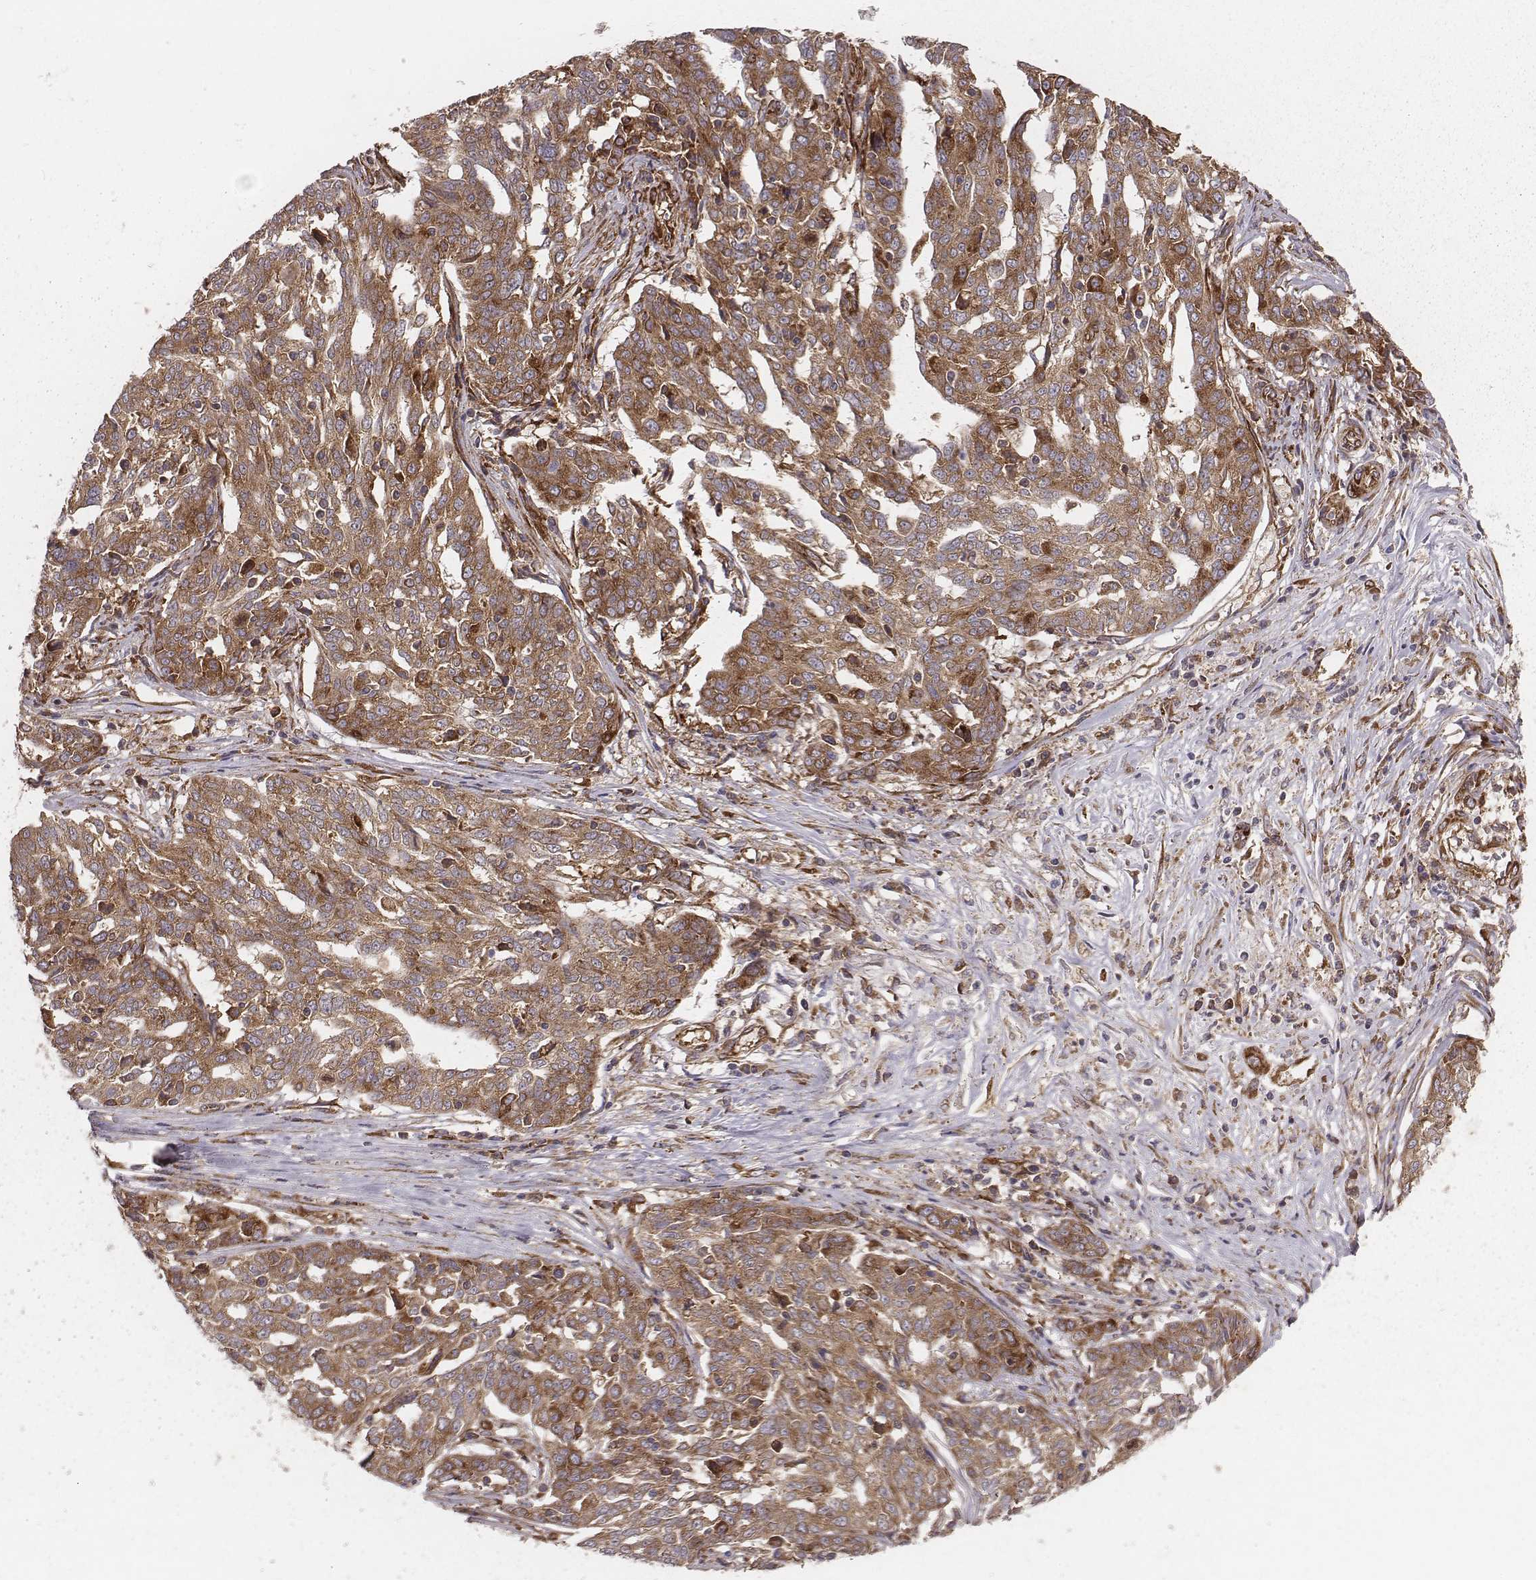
{"staining": {"intensity": "moderate", "quantity": ">75%", "location": "cytoplasmic/membranous"}, "tissue": "ovarian cancer", "cell_type": "Tumor cells", "image_type": "cancer", "snomed": [{"axis": "morphology", "description": "Cystadenocarcinoma, serous, NOS"}, {"axis": "topography", "description": "Ovary"}], "caption": "This image demonstrates immunohistochemistry (IHC) staining of ovarian cancer (serous cystadenocarcinoma), with medium moderate cytoplasmic/membranous staining in approximately >75% of tumor cells.", "gene": "TXLNA", "patient": {"sex": "female", "age": 67}}